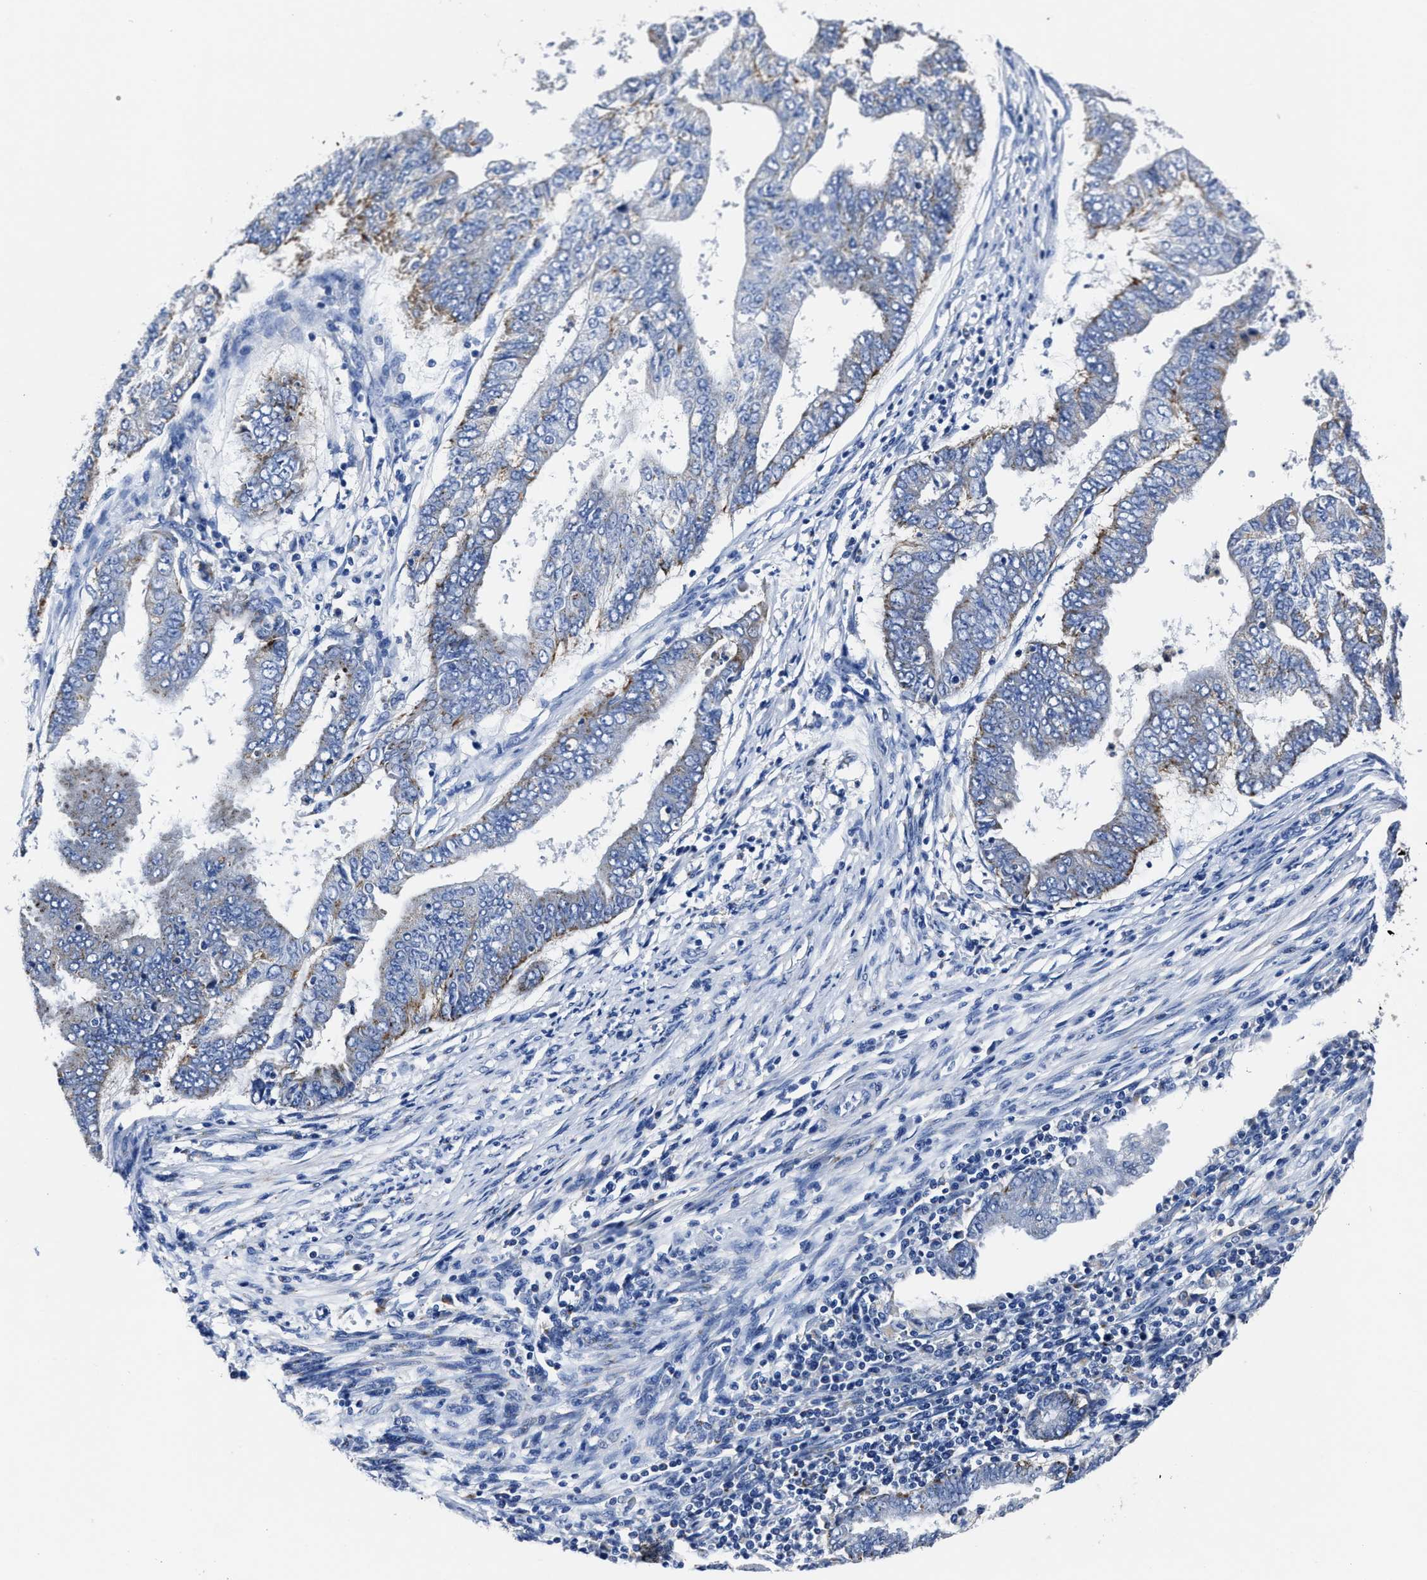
{"staining": {"intensity": "moderate", "quantity": "<25%", "location": "cytoplasmic/membranous"}, "tissue": "endometrial cancer", "cell_type": "Tumor cells", "image_type": "cancer", "snomed": [{"axis": "morphology", "description": "Polyp, NOS"}, {"axis": "morphology", "description": "Adenocarcinoma, NOS"}, {"axis": "morphology", "description": "Adenoma, NOS"}, {"axis": "topography", "description": "Endometrium"}], "caption": "Immunohistochemistry micrograph of endometrial cancer stained for a protein (brown), which exhibits low levels of moderate cytoplasmic/membranous positivity in about <25% of tumor cells.", "gene": "LAMTOR4", "patient": {"sex": "female", "age": 79}}